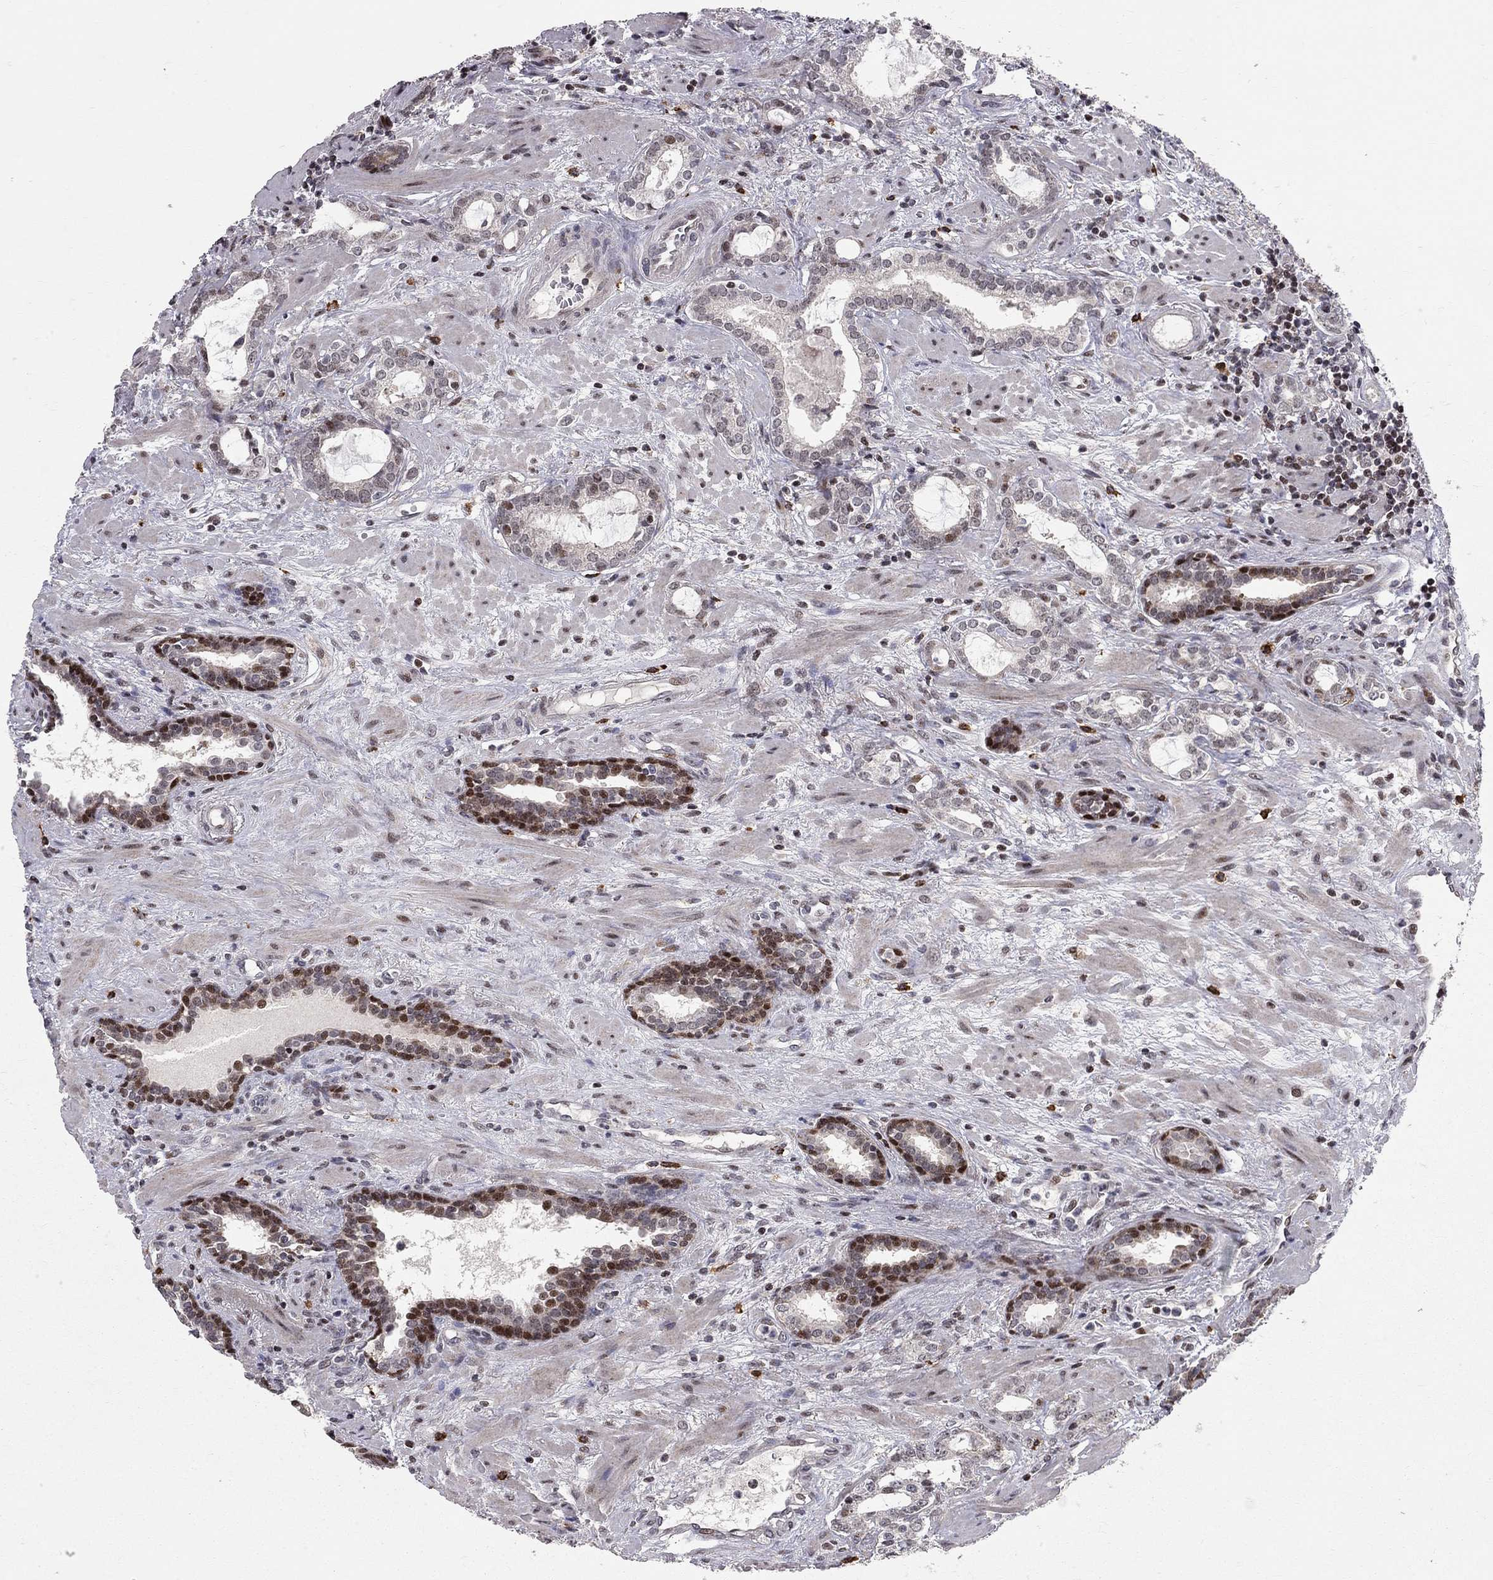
{"staining": {"intensity": "moderate", "quantity": "<25%", "location": "nuclear"}, "tissue": "prostate cancer", "cell_type": "Tumor cells", "image_type": "cancer", "snomed": [{"axis": "morphology", "description": "Adenocarcinoma, NOS"}, {"axis": "topography", "description": "Prostate"}], "caption": "Prostate adenocarcinoma stained with DAB IHC shows low levels of moderate nuclear expression in about <25% of tumor cells. (Stains: DAB (3,3'-diaminobenzidine) in brown, nuclei in blue, Microscopy: brightfield microscopy at high magnification).", "gene": "HDAC3", "patient": {"sex": "male", "age": 66}}